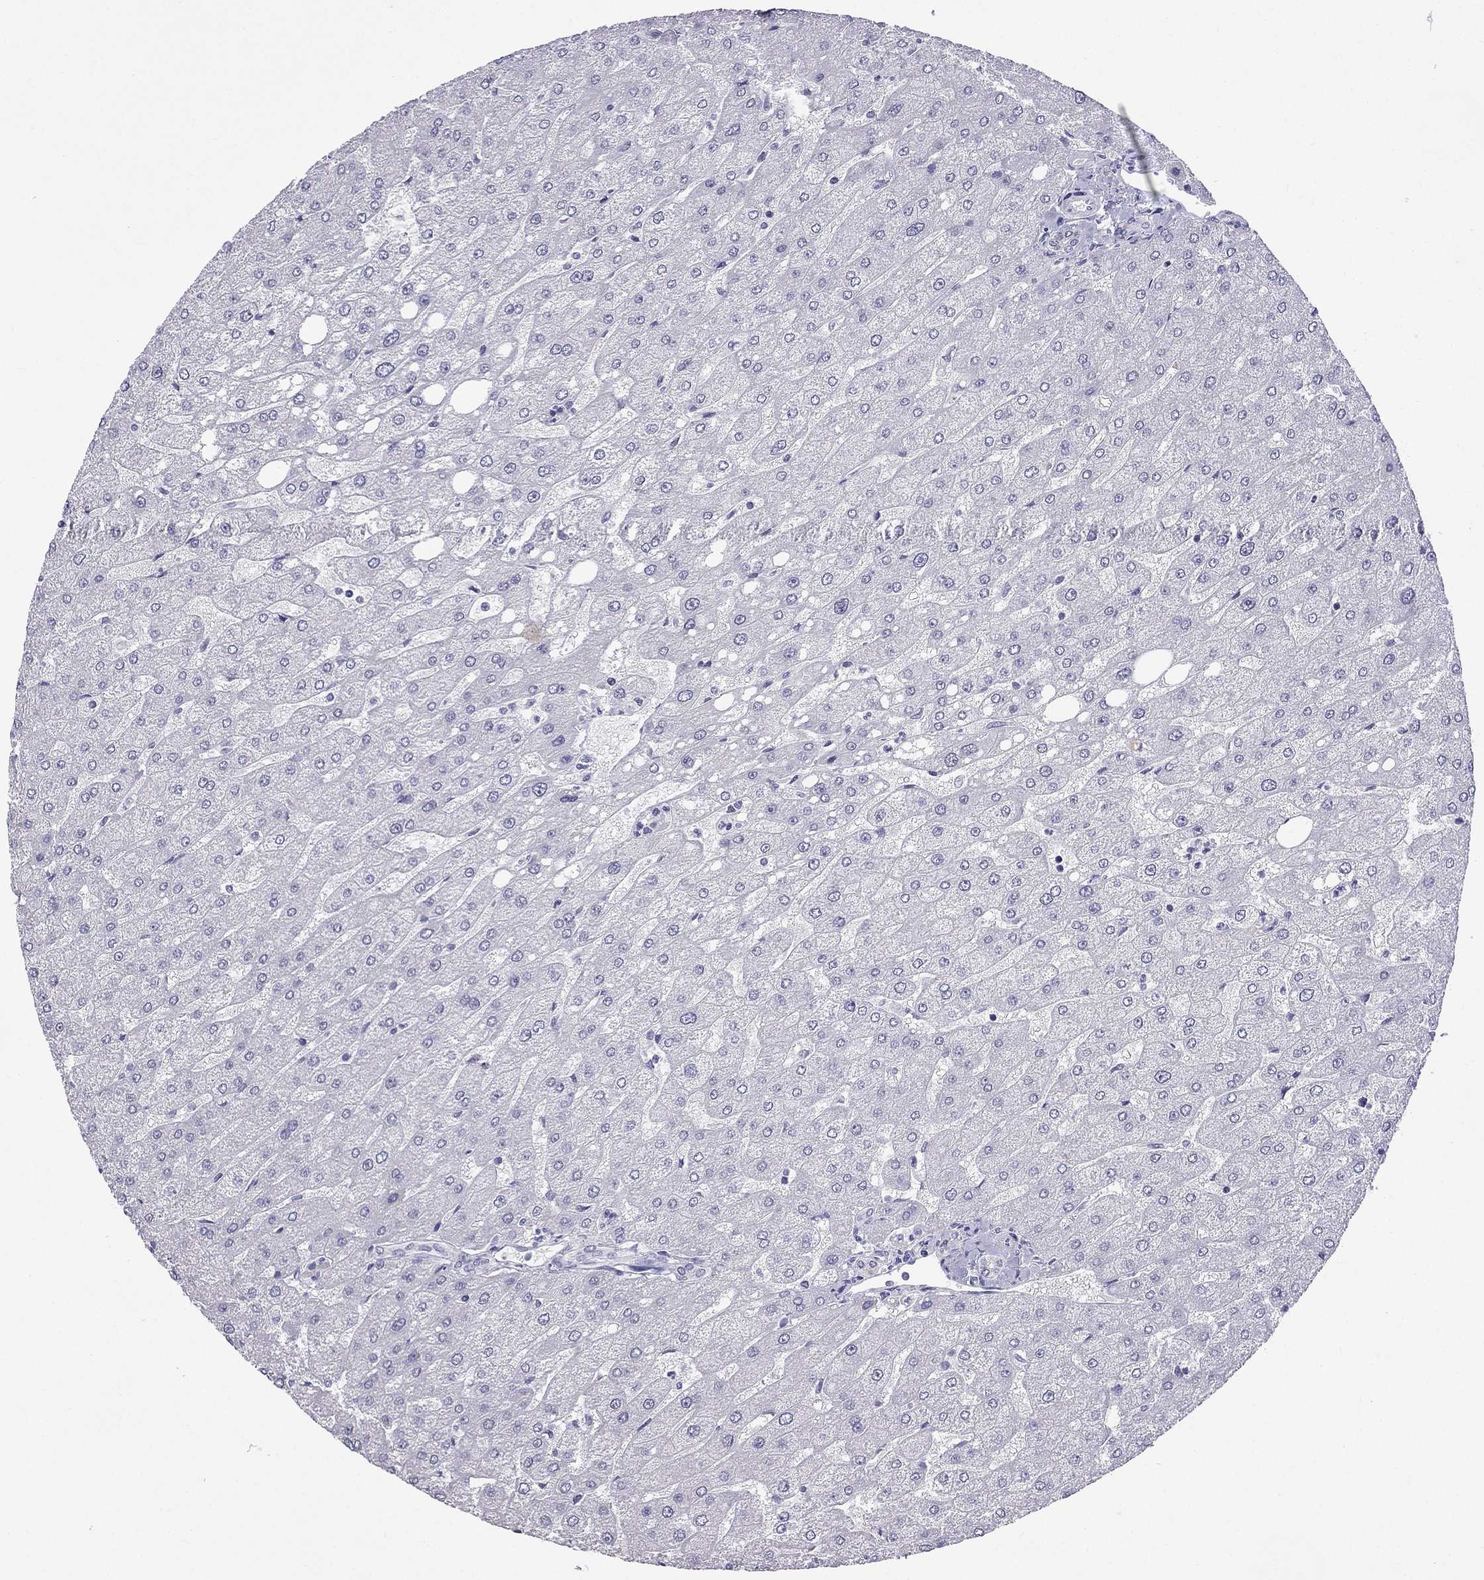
{"staining": {"intensity": "negative", "quantity": "none", "location": "none"}, "tissue": "liver", "cell_type": "Cholangiocytes", "image_type": "normal", "snomed": [{"axis": "morphology", "description": "Normal tissue, NOS"}, {"axis": "topography", "description": "Liver"}], "caption": "Micrograph shows no significant protein positivity in cholangiocytes of normal liver. (Stains: DAB (3,3'-diaminobenzidine) immunohistochemistry (IHC) with hematoxylin counter stain, Microscopy: brightfield microscopy at high magnification).", "gene": "GJA8", "patient": {"sex": "male", "age": 67}}